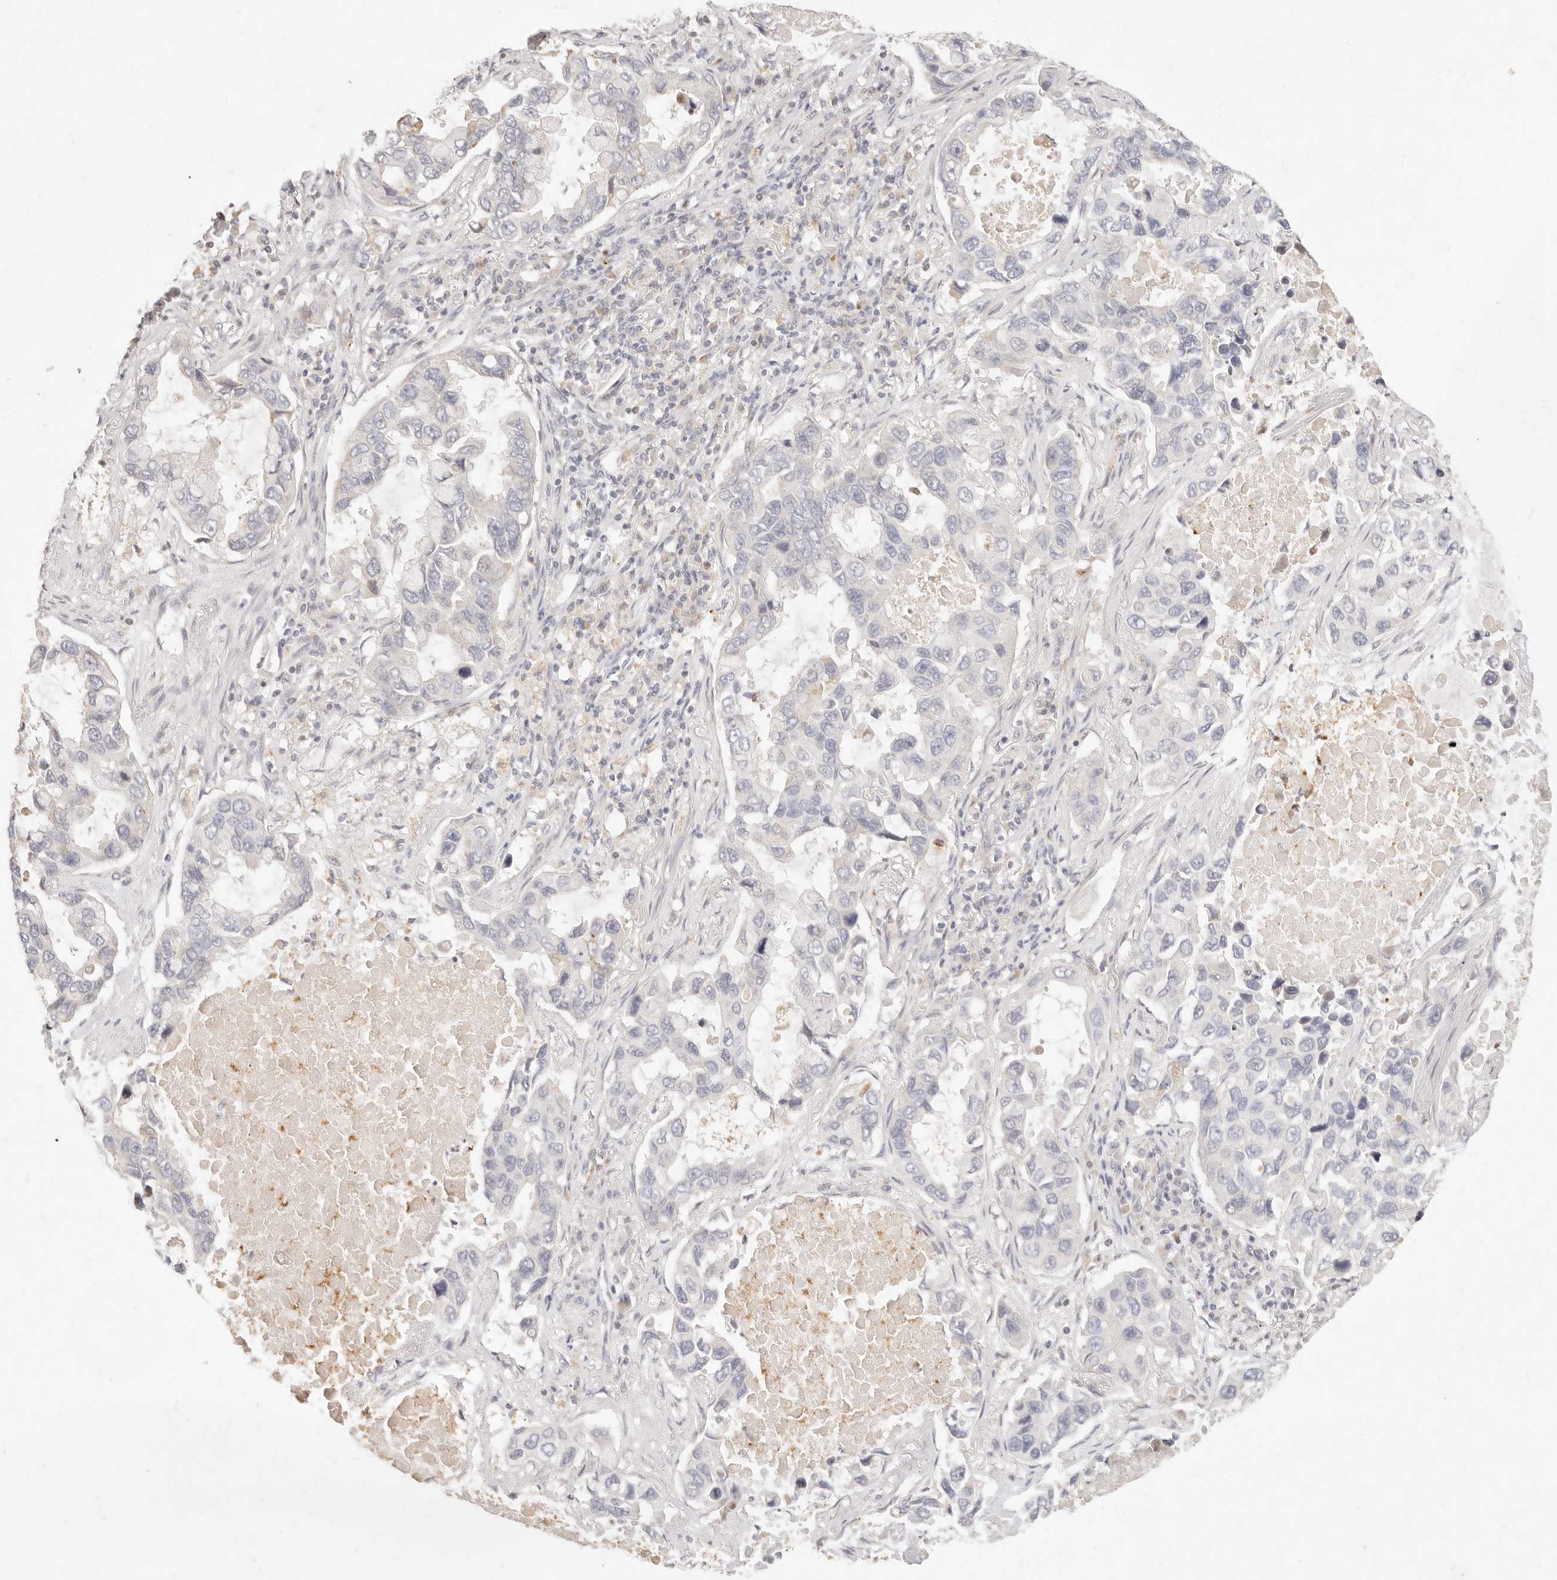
{"staining": {"intensity": "negative", "quantity": "none", "location": "none"}, "tissue": "lung cancer", "cell_type": "Tumor cells", "image_type": "cancer", "snomed": [{"axis": "morphology", "description": "Adenocarcinoma, NOS"}, {"axis": "topography", "description": "Lung"}], "caption": "DAB (3,3'-diaminobenzidine) immunohistochemical staining of lung adenocarcinoma shows no significant expression in tumor cells. (Brightfield microscopy of DAB immunohistochemistry at high magnification).", "gene": "ASCL3", "patient": {"sex": "male", "age": 64}}